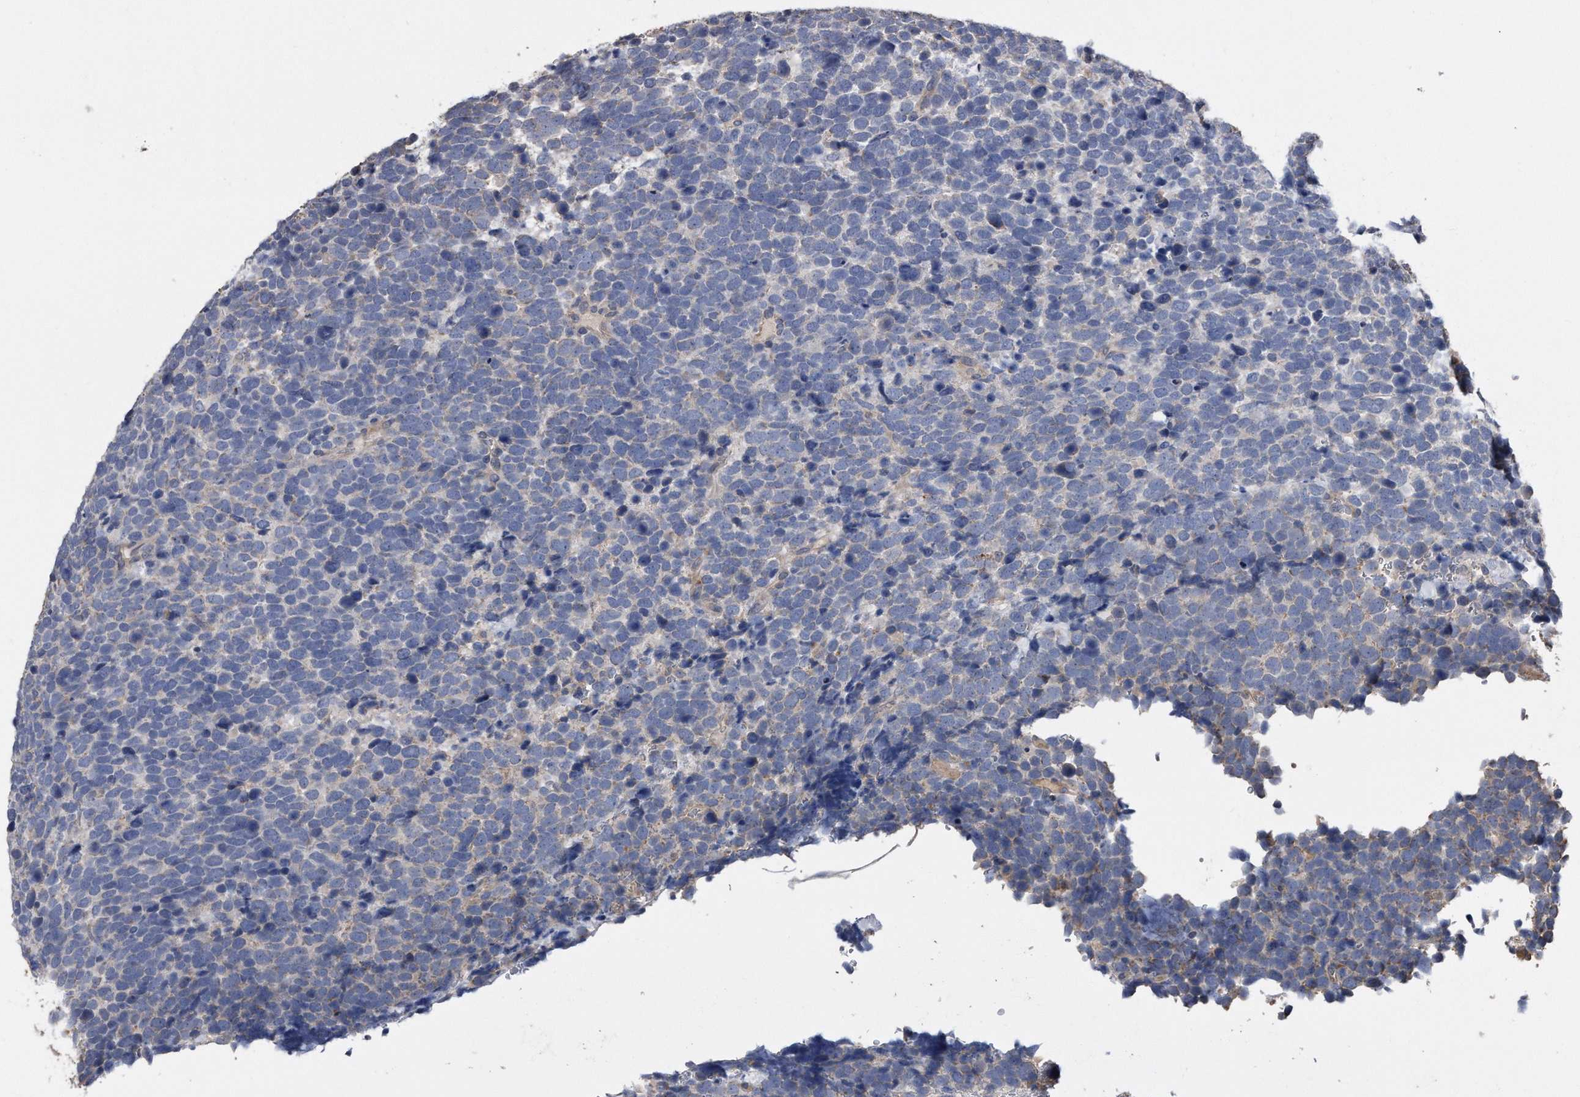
{"staining": {"intensity": "negative", "quantity": "none", "location": "none"}, "tissue": "urothelial cancer", "cell_type": "Tumor cells", "image_type": "cancer", "snomed": [{"axis": "morphology", "description": "Urothelial carcinoma, High grade"}, {"axis": "topography", "description": "Urinary bladder"}], "caption": "This photomicrograph is of high-grade urothelial carcinoma stained with immunohistochemistry (IHC) to label a protein in brown with the nuclei are counter-stained blue. There is no expression in tumor cells. (DAB (3,3'-diaminobenzidine) IHC with hematoxylin counter stain).", "gene": "KCND3", "patient": {"sex": "female", "age": 82}}